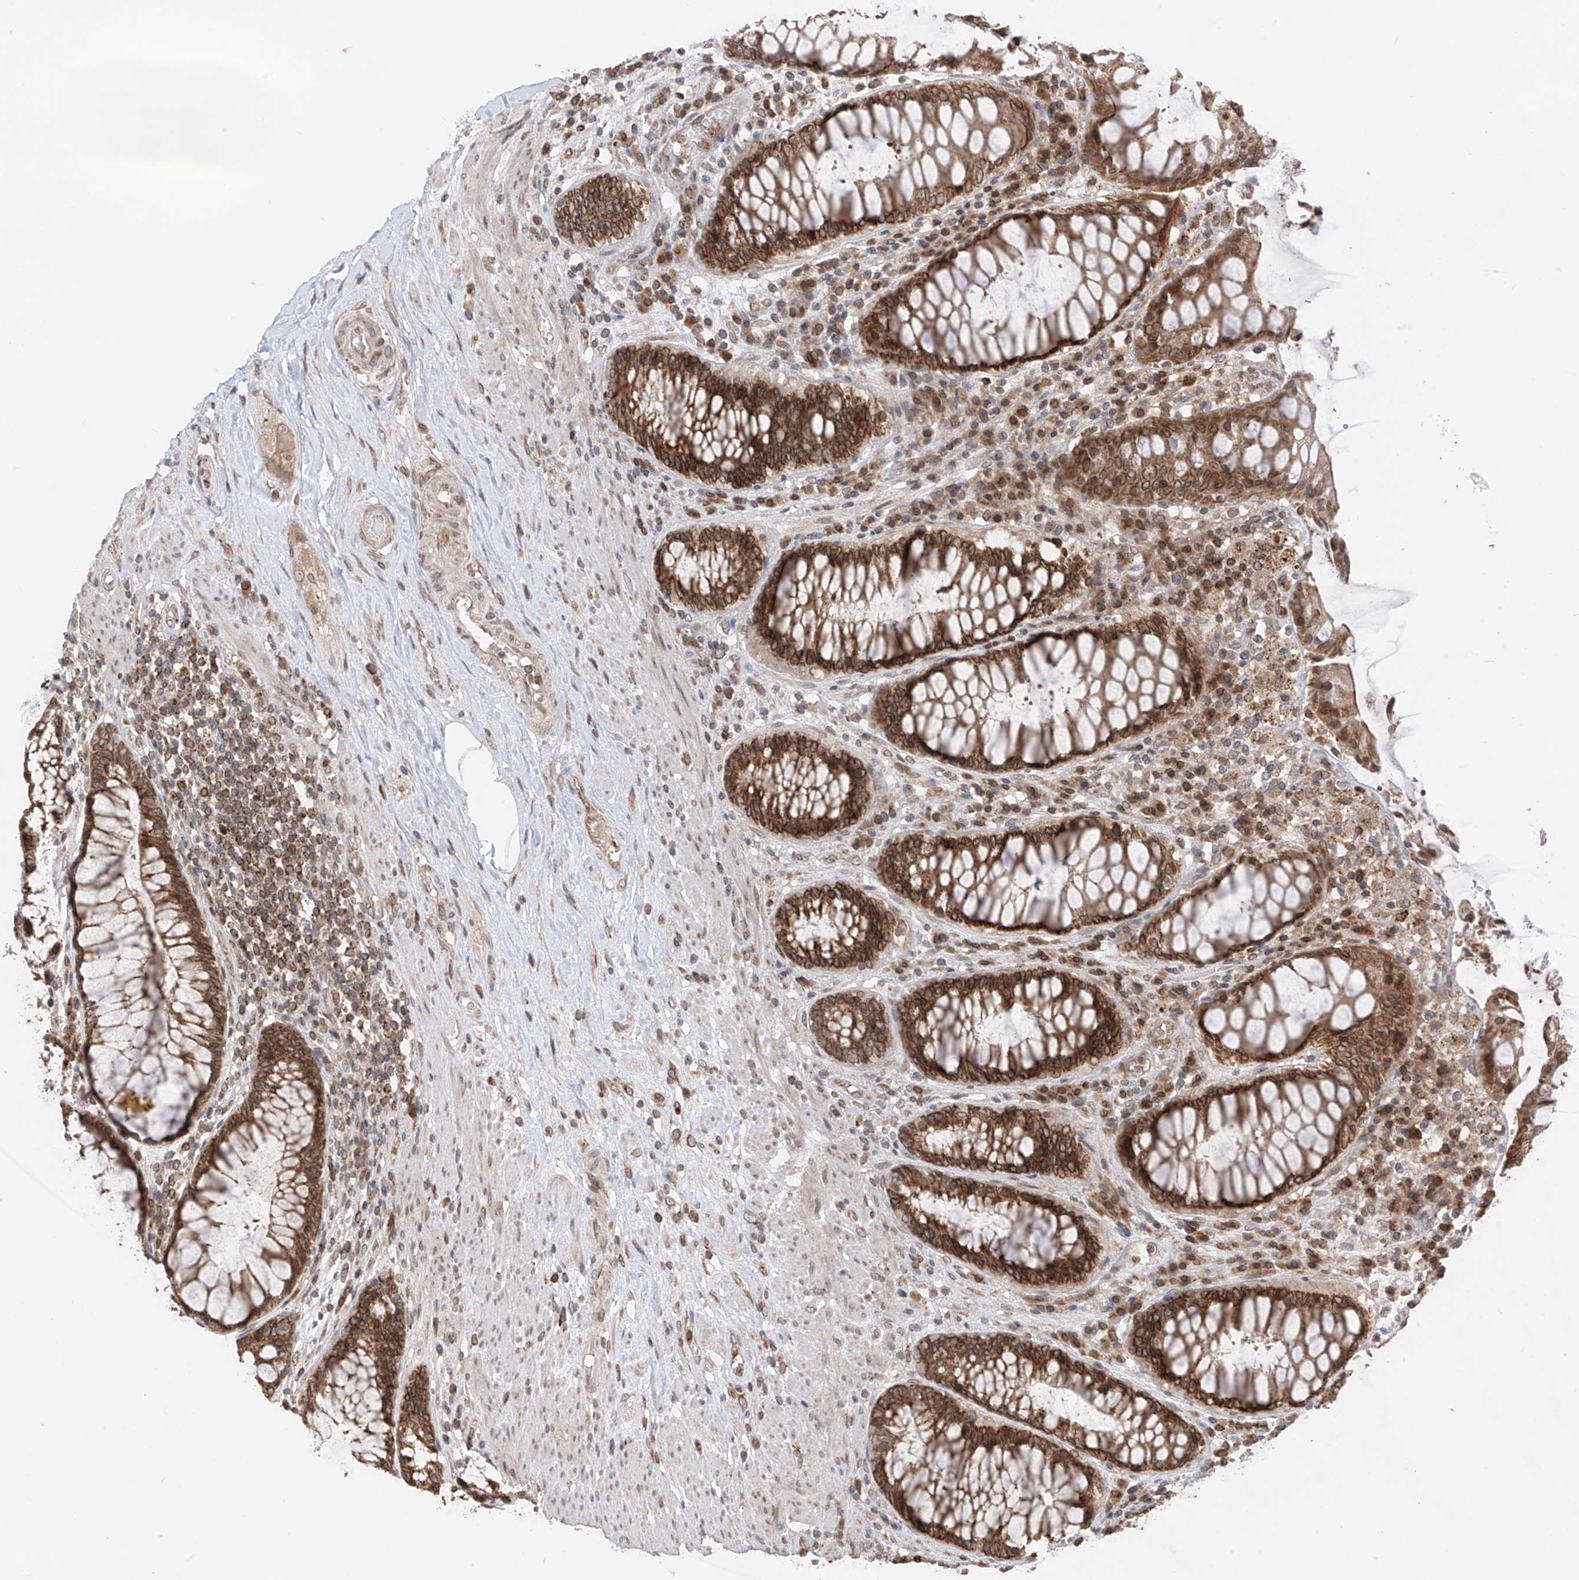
{"staining": {"intensity": "strong", "quantity": ">75%", "location": "cytoplasmic/membranous,nuclear"}, "tissue": "rectum", "cell_type": "Glandular cells", "image_type": "normal", "snomed": [{"axis": "morphology", "description": "Normal tissue, NOS"}, {"axis": "topography", "description": "Rectum"}], "caption": "A histopathology image showing strong cytoplasmic/membranous,nuclear positivity in about >75% of glandular cells in normal rectum, as visualized by brown immunohistochemical staining.", "gene": "AHCTF1", "patient": {"sex": "male", "age": 64}}